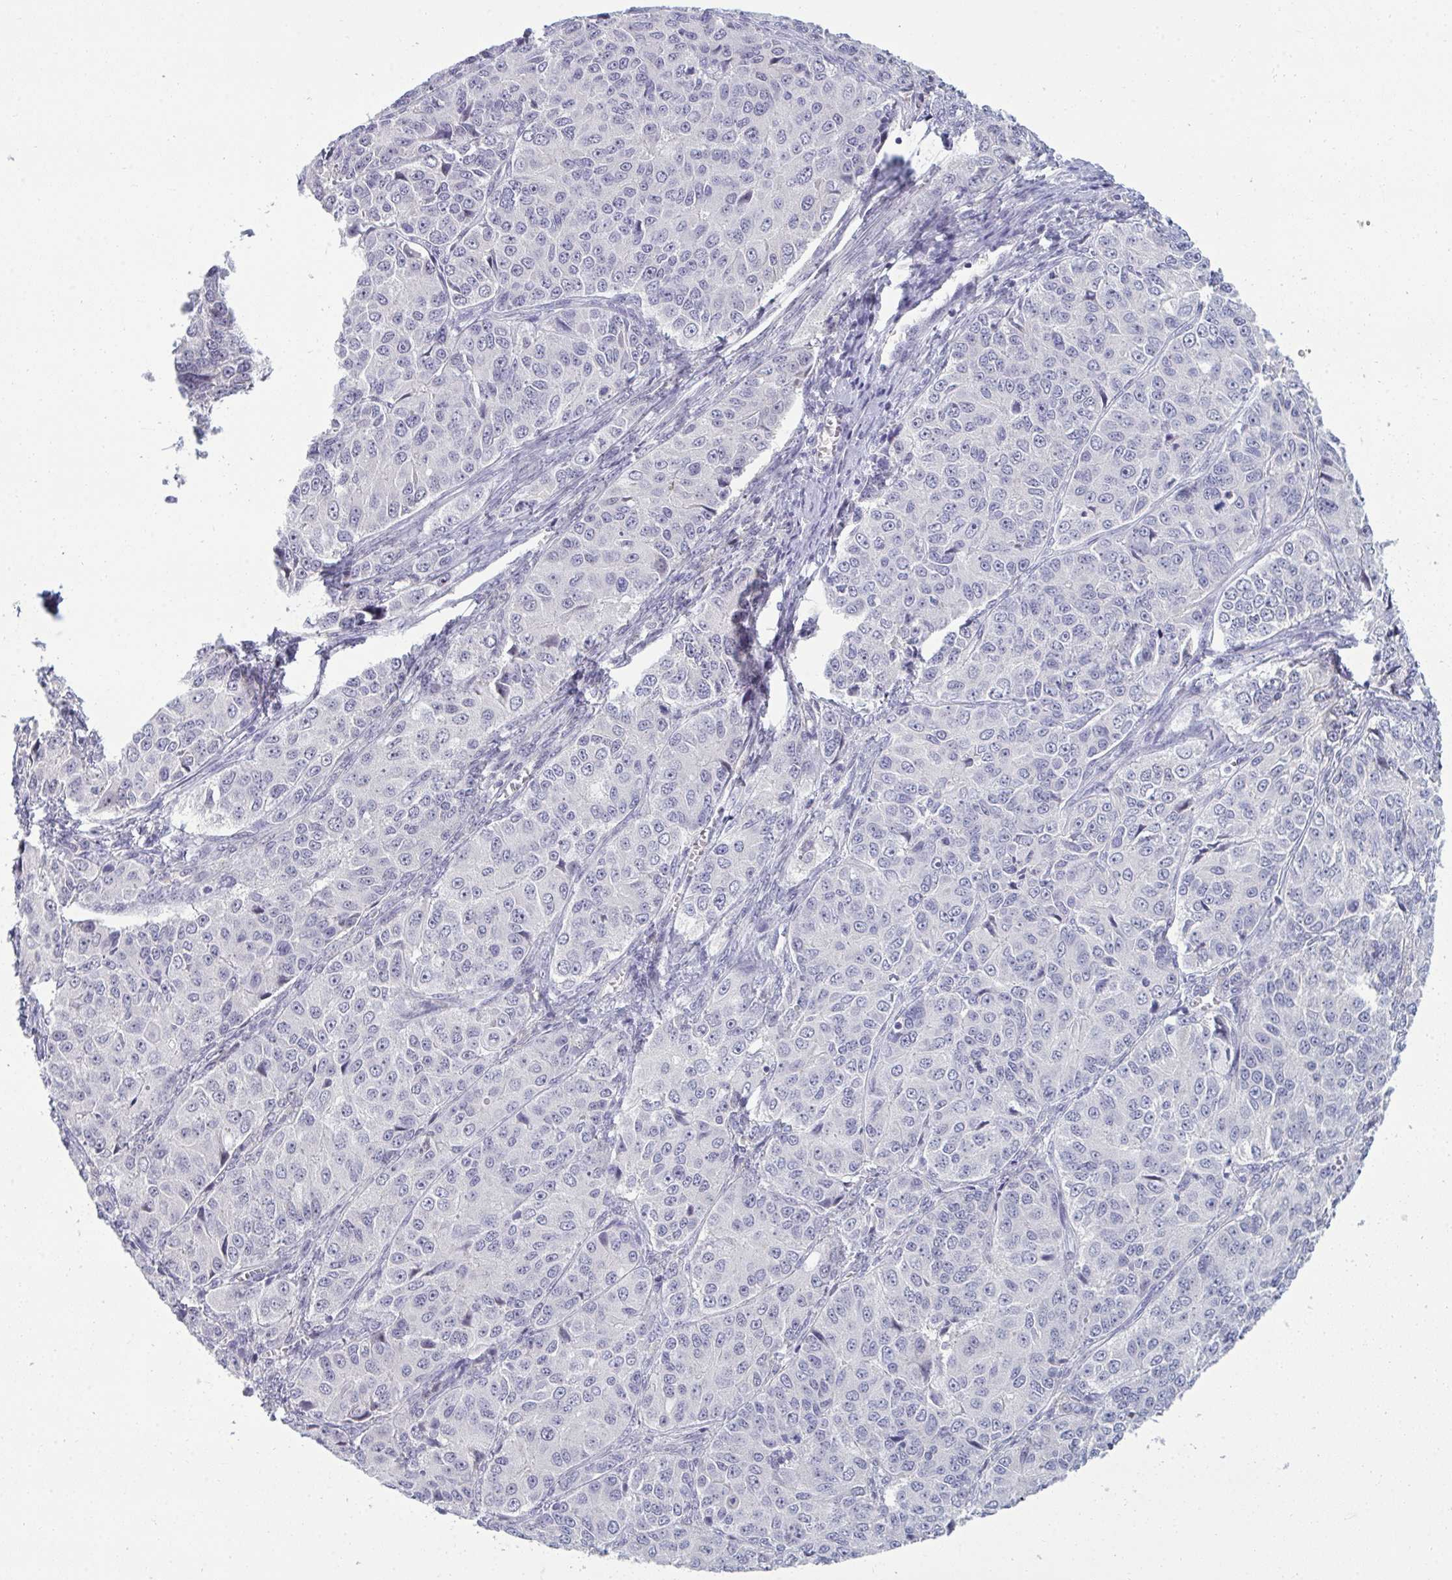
{"staining": {"intensity": "negative", "quantity": "none", "location": "none"}, "tissue": "ovarian cancer", "cell_type": "Tumor cells", "image_type": "cancer", "snomed": [{"axis": "morphology", "description": "Carcinoma, endometroid"}, {"axis": "topography", "description": "Ovary"}], "caption": "The micrograph demonstrates no staining of tumor cells in ovarian cancer (endometroid carcinoma). (Stains: DAB (3,3'-diaminobenzidine) immunohistochemistry with hematoxylin counter stain, Microscopy: brightfield microscopy at high magnification).", "gene": "RNASEH1", "patient": {"sex": "female", "age": 51}}